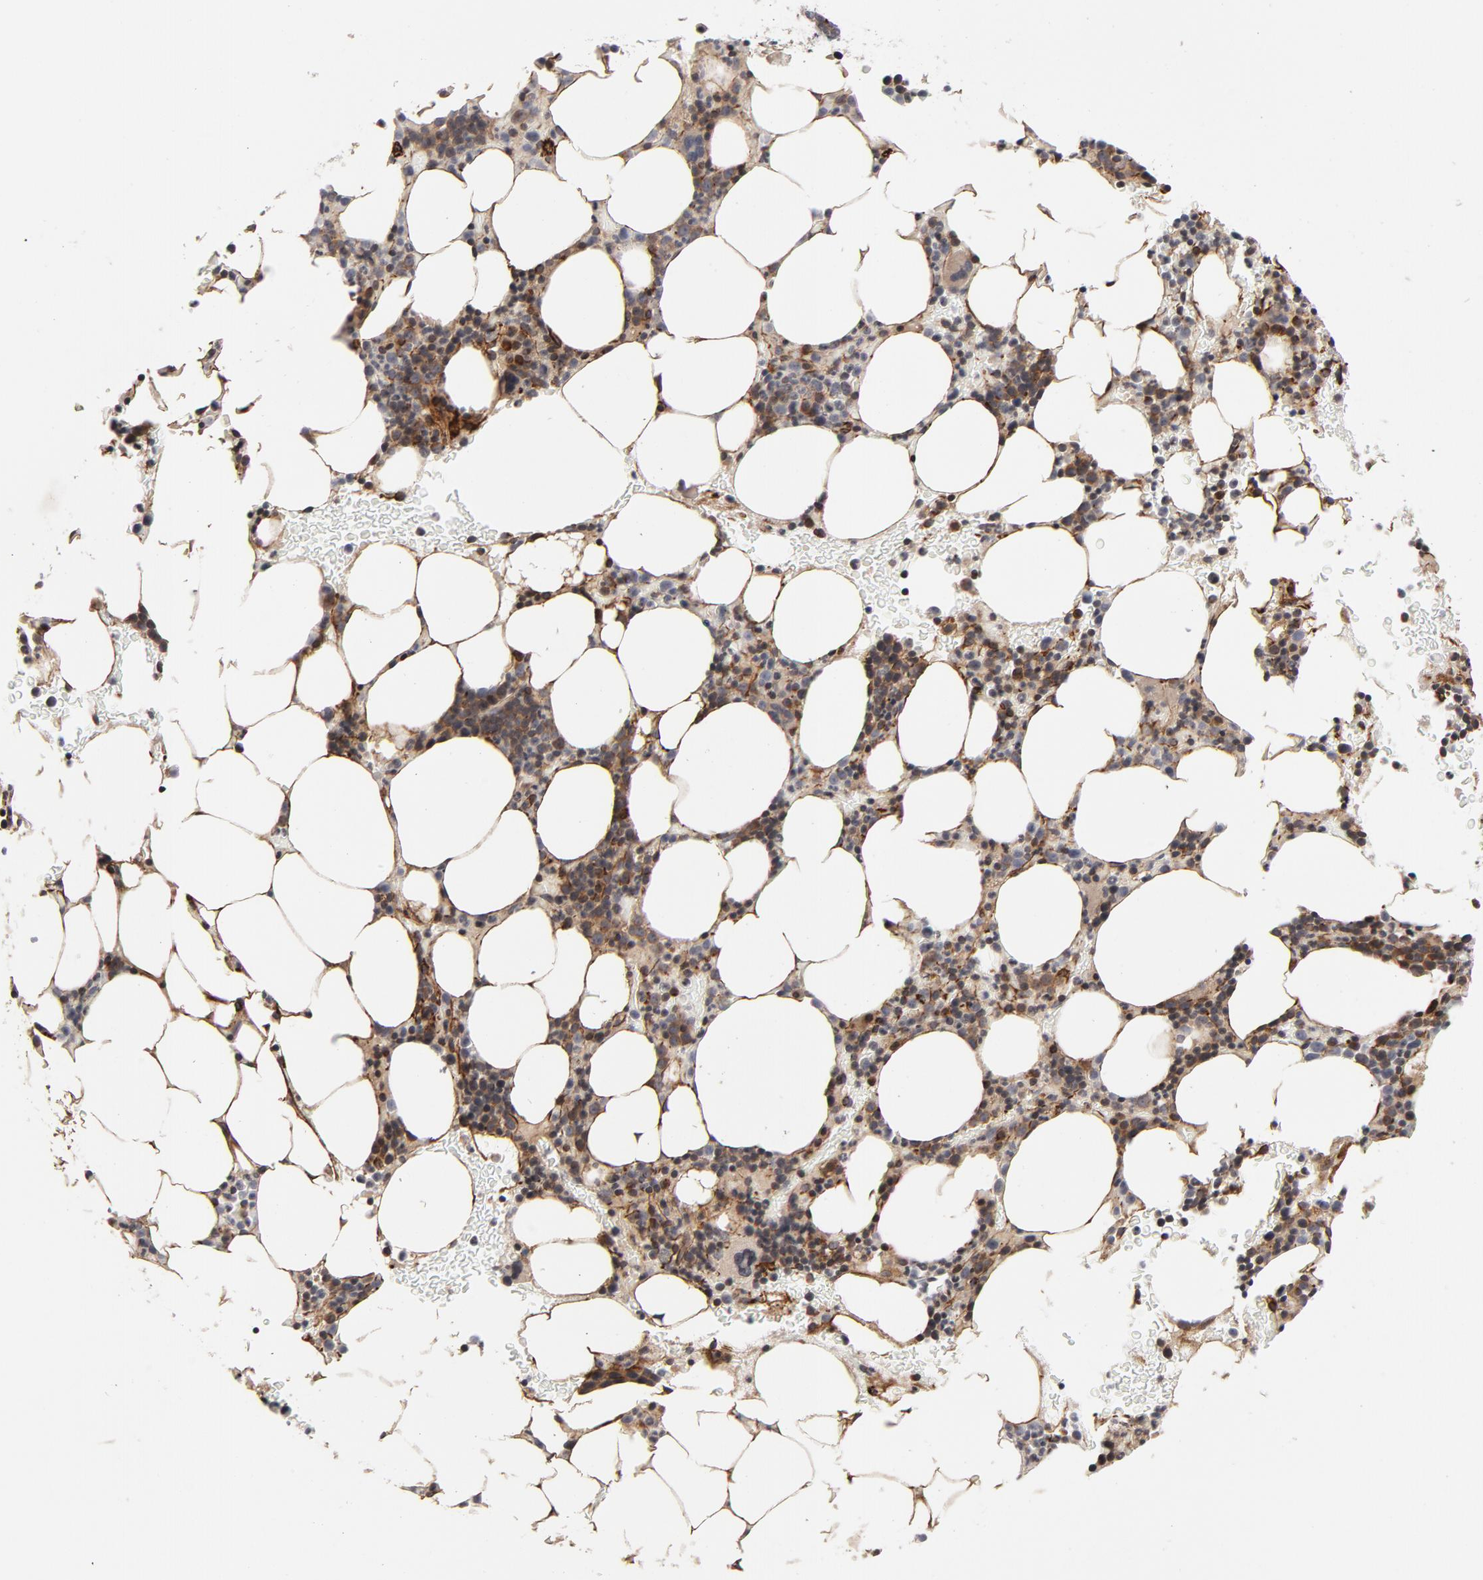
{"staining": {"intensity": "moderate", "quantity": ">75%", "location": "cytoplasmic/membranous"}, "tissue": "bone marrow", "cell_type": "Hematopoietic cells", "image_type": "normal", "snomed": [{"axis": "morphology", "description": "Normal tissue, NOS"}, {"axis": "topography", "description": "Bone marrow"}], "caption": "The image exhibits immunohistochemical staining of benign bone marrow. There is moderate cytoplasmic/membranous expression is appreciated in approximately >75% of hematopoietic cells. (brown staining indicates protein expression, while blue staining denotes nuclei).", "gene": "DNAAF2", "patient": {"sex": "male", "age": 78}}